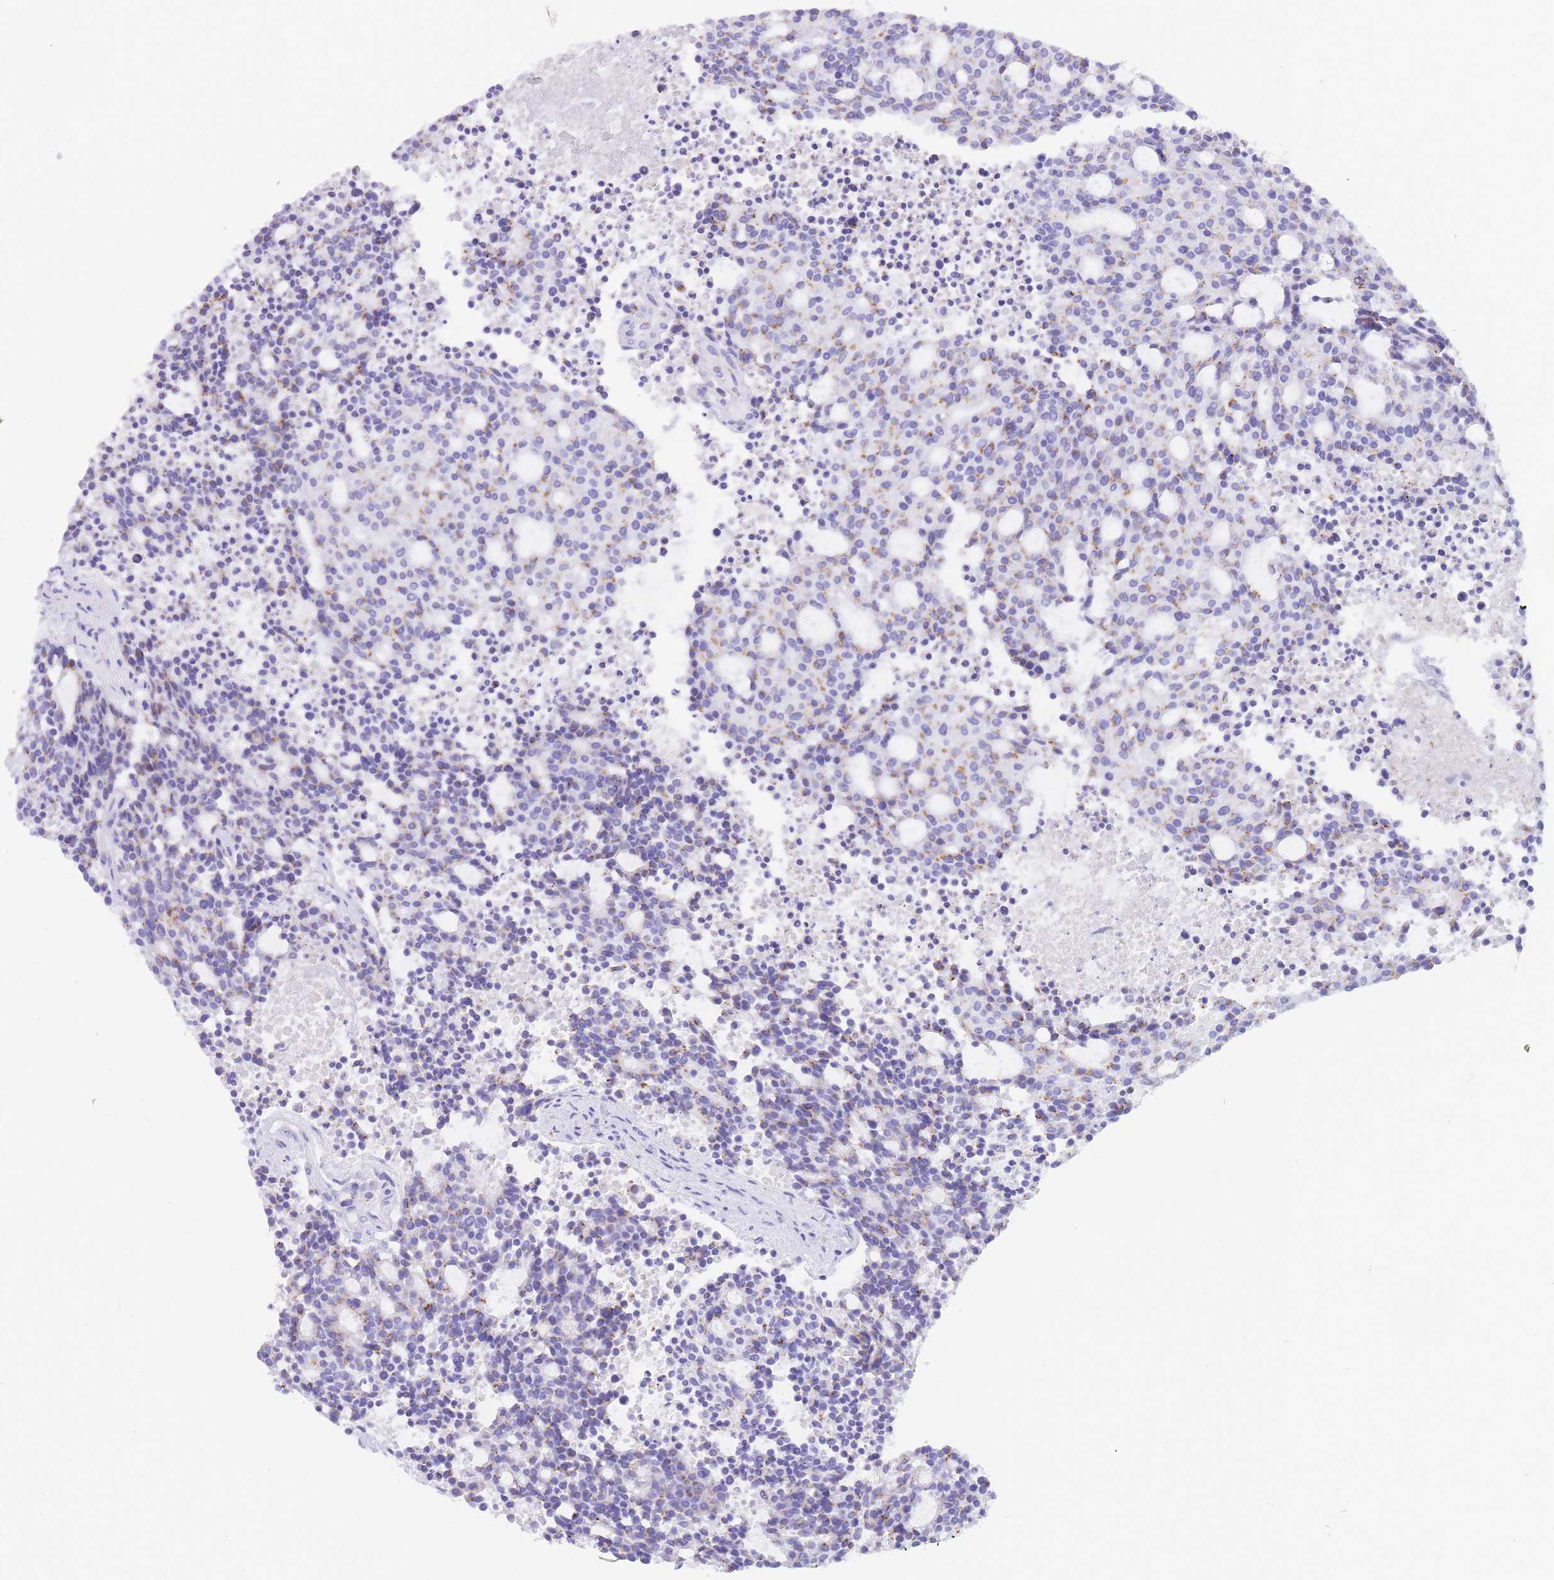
{"staining": {"intensity": "weak", "quantity": "25%-75%", "location": "cytoplasmic/membranous"}, "tissue": "carcinoid", "cell_type": "Tumor cells", "image_type": "cancer", "snomed": [{"axis": "morphology", "description": "Carcinoid, malignant, NOS"}, {"axis": "topography", "description": "Pancreas"}], "caption": "Malignant carcinoid was stained to show a protein in brown. There is low levels of weak cytoplasmic/membranous staining in about 25%-75% of tumor cells.", "gene": "FAM3C", "patient": {"sex": "female", "age": 54}}